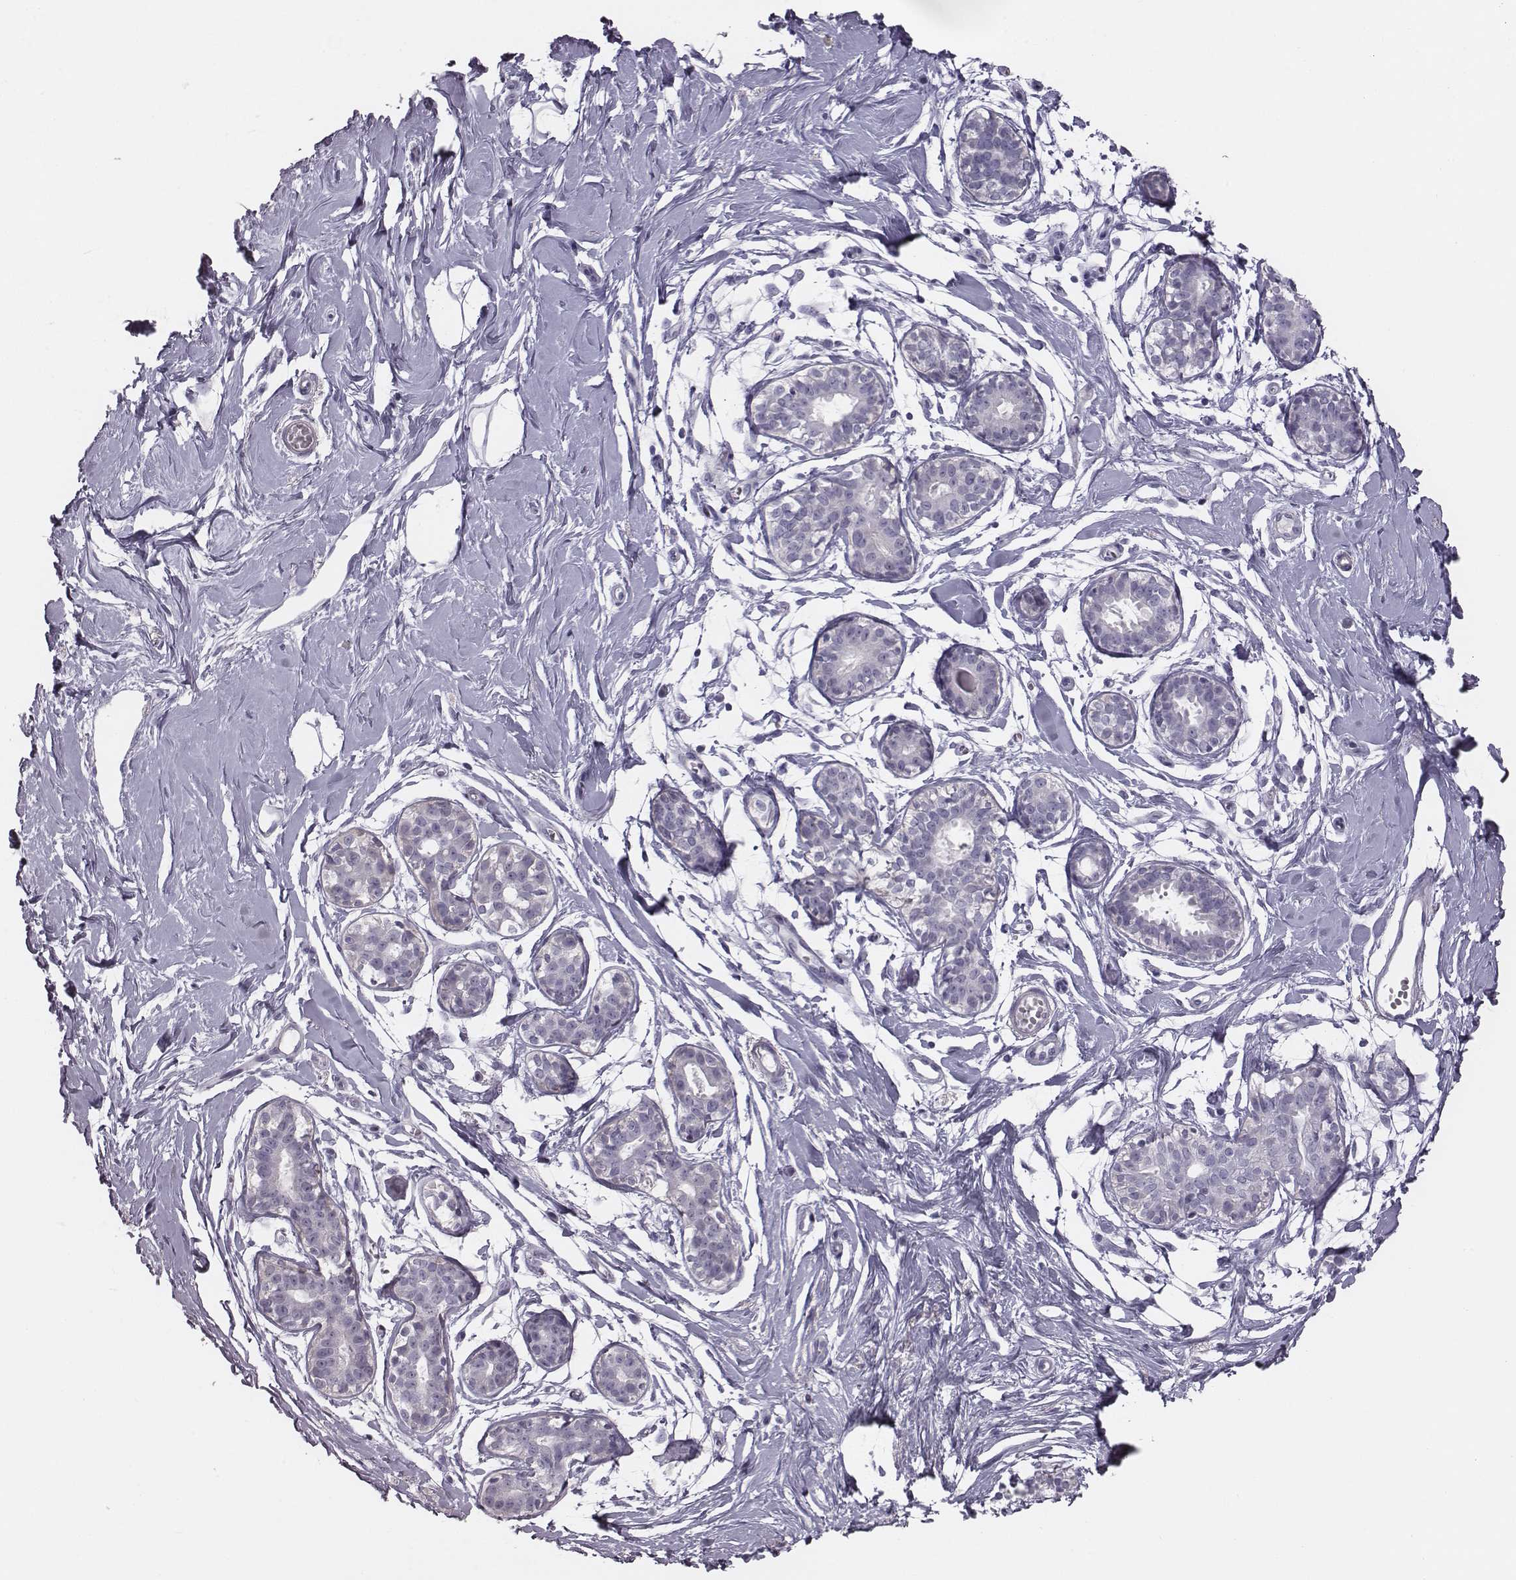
{"staining": {"intensity": "negative", "quantity": "none", "location": "none"}, "tissue": "breast", "cell_type": "Adipocytes", "image_type": "normal", "snomed": [{"axis": "morphology", "description": "Normal tissue, NOS"}, {"axis": "topography", "description": "Breast"}], "caption": "IHC histopathology image of benign breast: breast stained with DAB exhibits no significant protein positivity in adipocytes. Nuclei are stained in blue.", "gene": "CRISP1", "patient": {"sex": "female", "age": 49}}